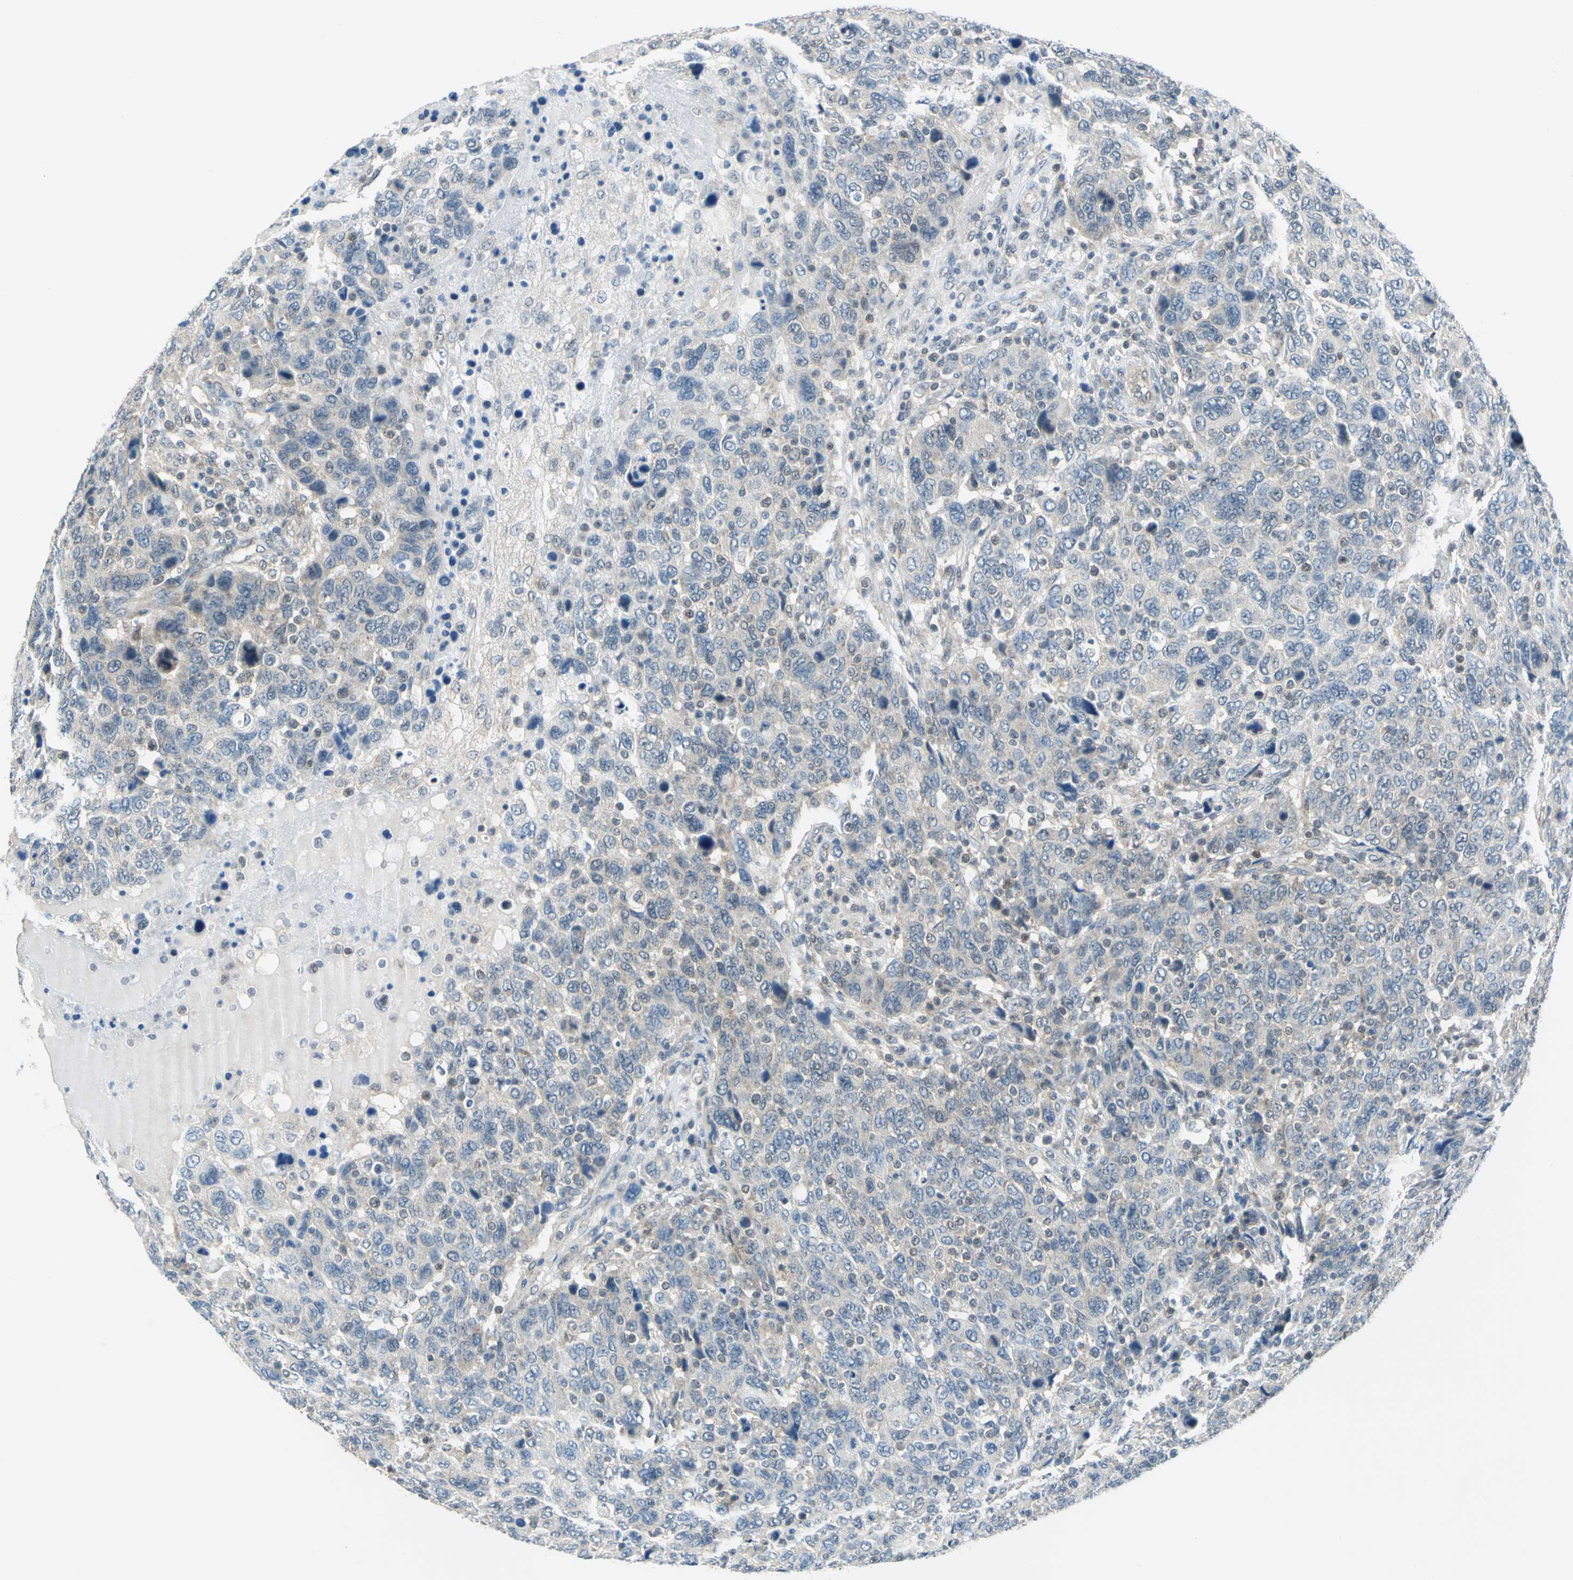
{"staining": {"intensity": "weak", "quantity": "25%-75%", "location": "cytoplasmic/membranous"}, "tissue": "breast cancer", "cell_type": "Tumor cells", "image_type": "cancer", "snomed": [{"axis": "morphology", "description": "Duct carcinoma"}, {"axis": "topography", "description": "Breast"}], "caption": "DAB immunohistochemical staining of human breast cancer shows weak cytoplasmic/membranous protein staining in about 25%-75% of tumor cells.", "gene": "PIN1", "patient": {"sex": "female", "age": 37}}